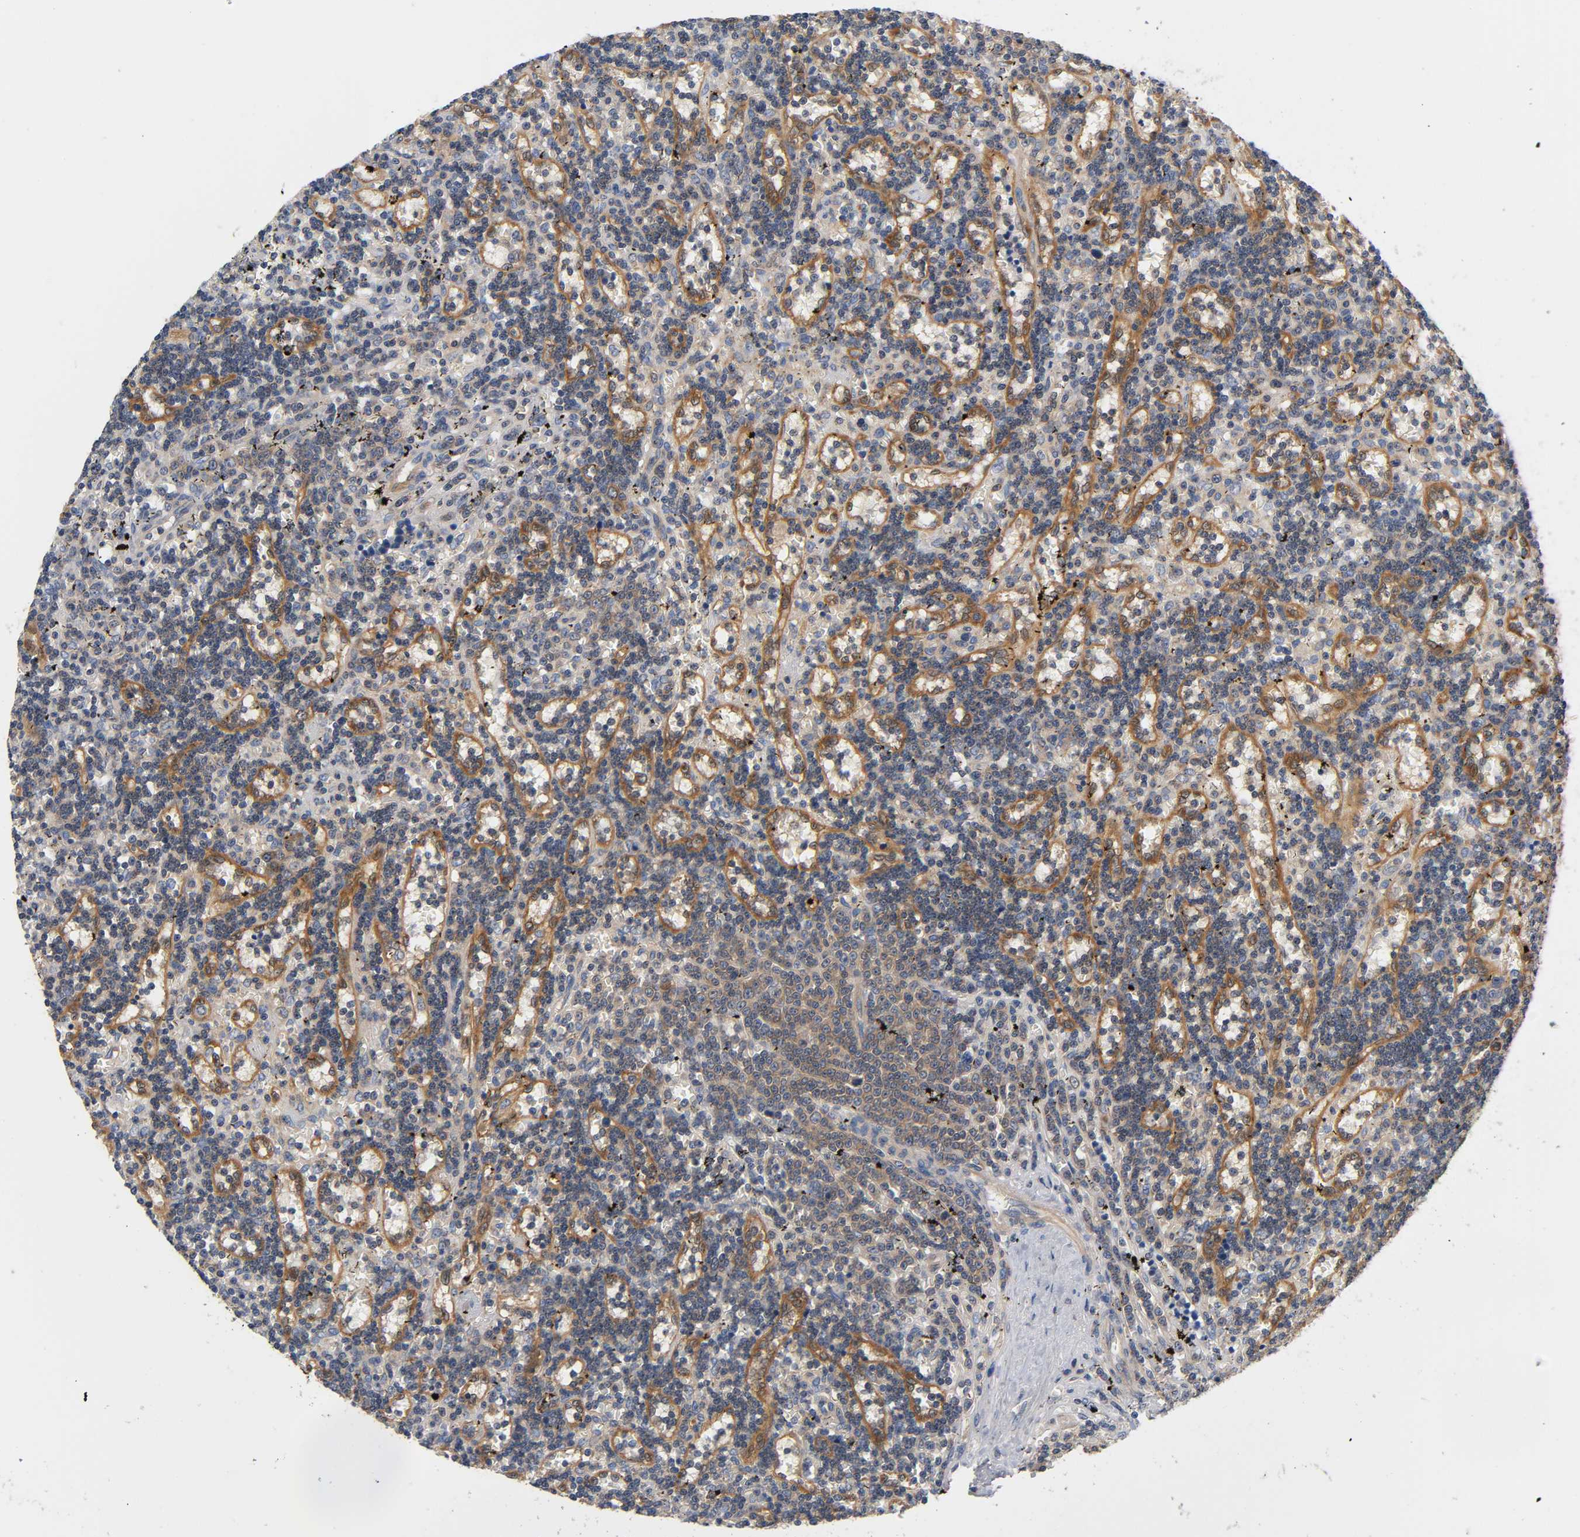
{"staining": {"intensity": "moderate", "quantity": ">75%", "location": "cytoplasmic/membranous"}, "tissue": "lymphoma", "cell_type": "Tumor cells", "image_type": "cancer", "snomed": [{"axis": "morphology", "description": "Malignant lymphoma, non-Hodgkin's type, Low grade"}, {"axis": "topography", "description": "Spleen"}], "caption": "Immunohistochemical staining of human malignant lymphoma, non-Hodgkin's type (low-grade) displays medium levels of moderate cytoplasmic/membranous staining in approximately >75% of tumor cells.", "gene": "PRKAB1", "patient": {"sex": "male", "age": 60}}